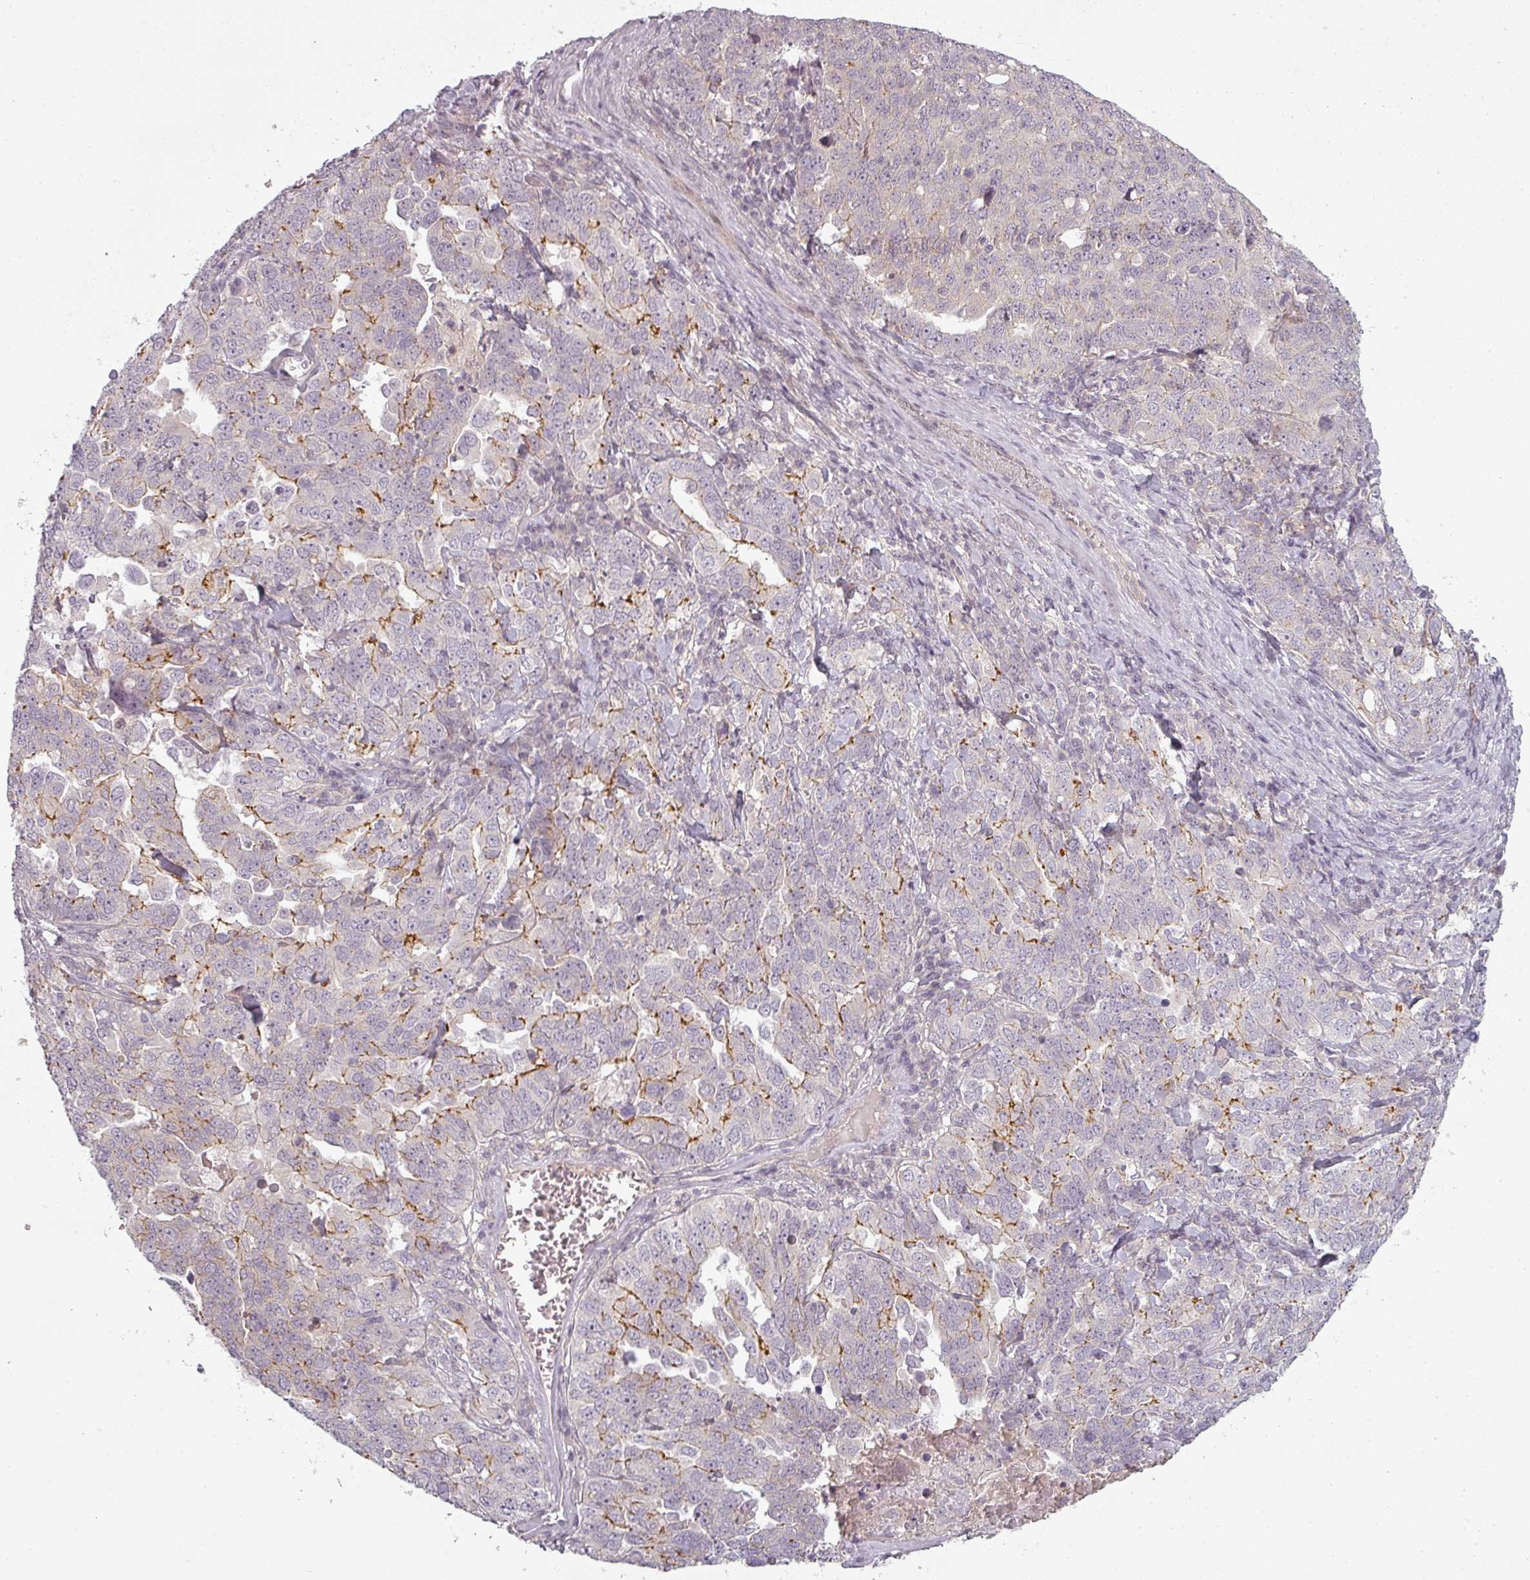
{"staining": {"intensity": "moderate", "quantity": "<25%", "location": "cytoplasmic/membranous"}, "tissue": "ovarian cancer", "cell_type": "Tumor cells", "image_type": "cancer", "snomed": [{"axis": "morphology", "description": "Carcinoma, endometroid"}, {"axis": "topography", "description": "Ovary"}], "caption": "Tumor cells reveal low levels of moderate cytoplasmic/membranous staining in approximately <25% of cells in ovarian cancer (endometroid carcinoma). (IHC, brightfield microscopy, high magnification).", "gene": "SLC16A9", "patient": {"sex": "female", "age": 62}}